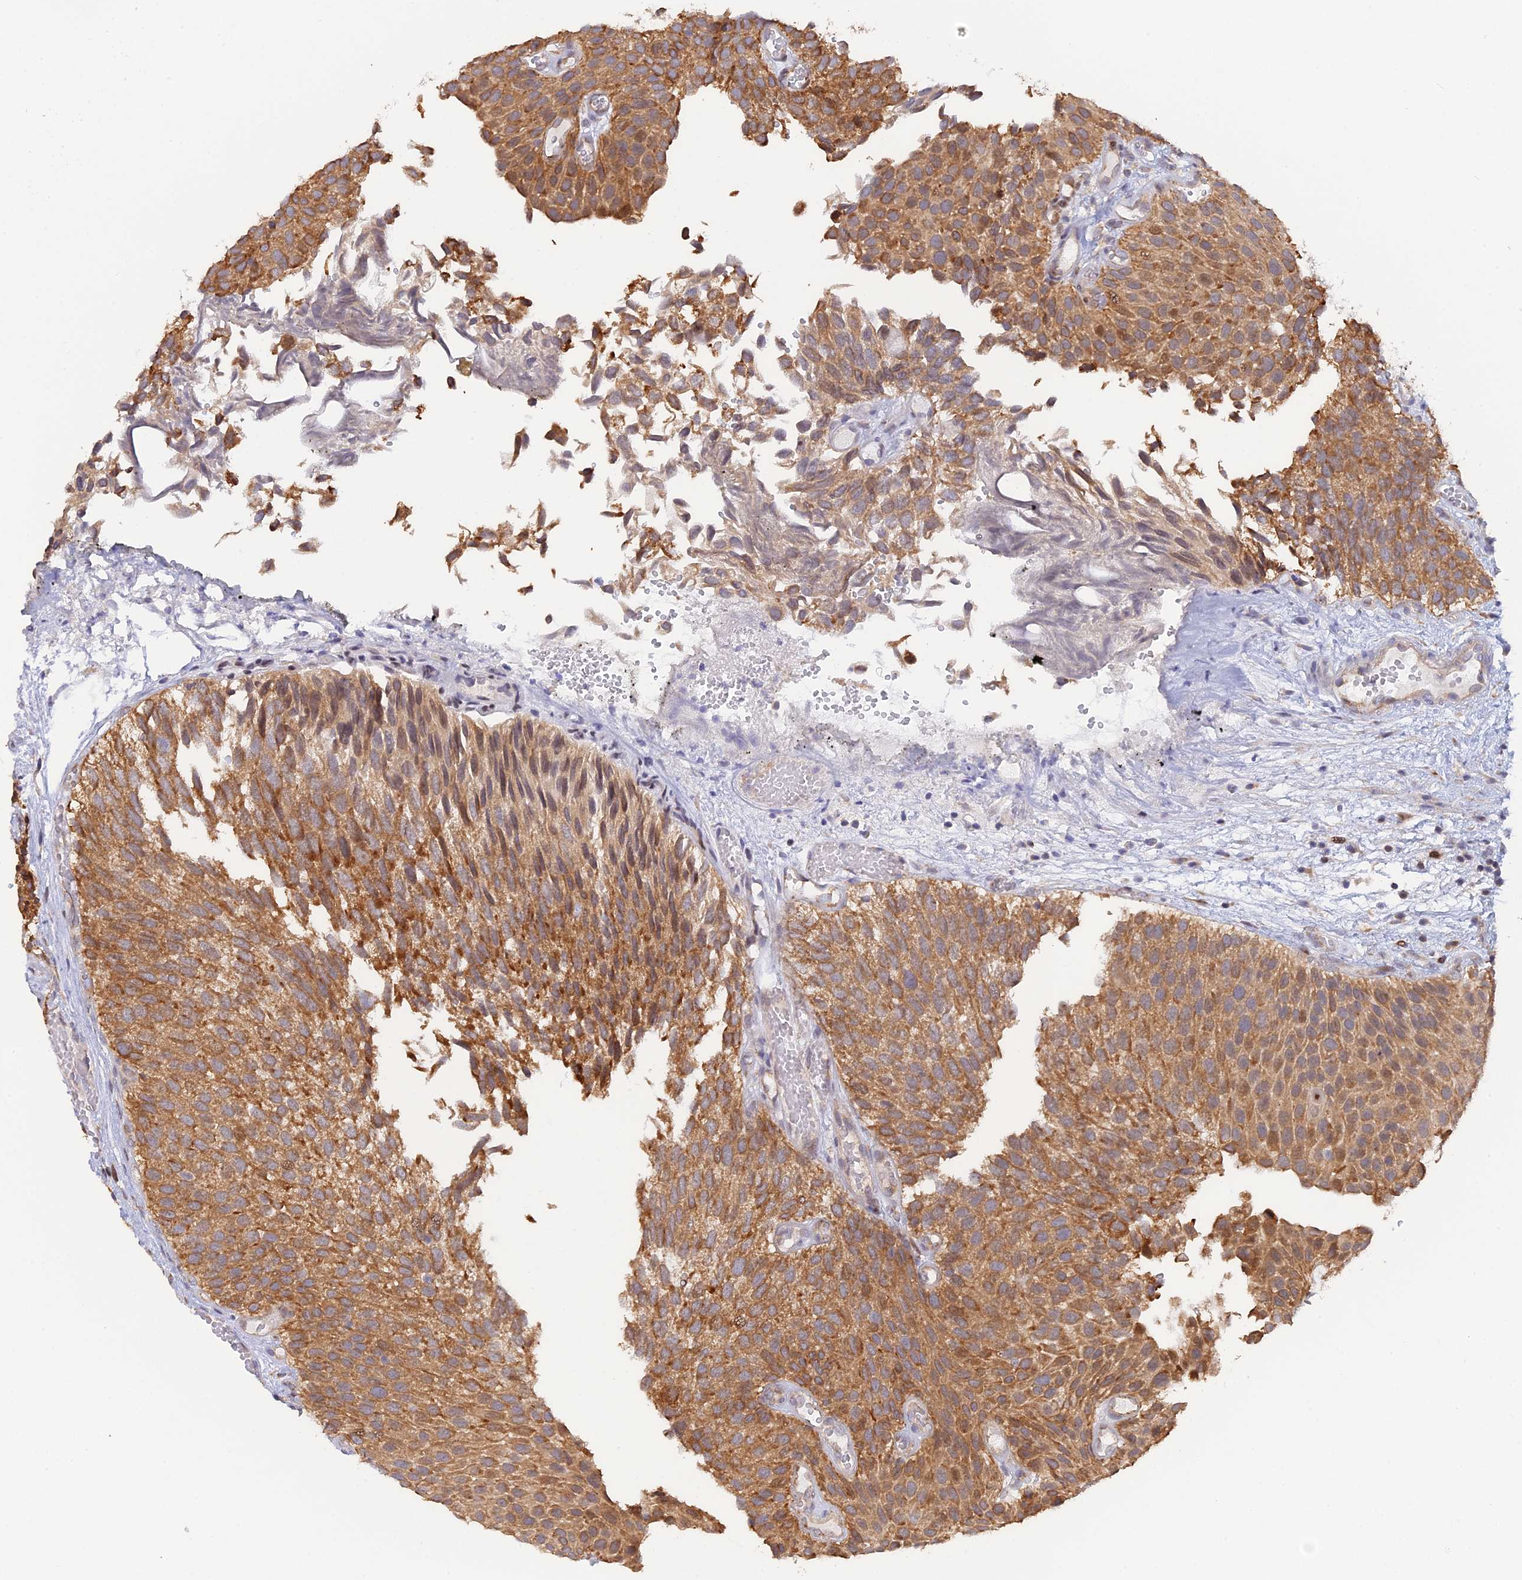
{"staining": {"intensity": "strong", "quantity": ">75%", "location": "cytoplasmic/membranous"}, "tissue": "urothelial cancer", "cell_type": "Tumor cells", "image_type": "cancer", "snomed": [{"axis": "morphology", "description": "Urothelial carcinoma, Low grade"}, {"axis": "topography", "description": "Urinary bladder"}], "caption": "Tumor cells demonstrate high levels of strong cytoplasmic/membranous positivity in about >75% of cells in human low-grade urothelial carcinoma.", "gene": "GSKIP", "patient": {"sex": "male", "age": 89}}